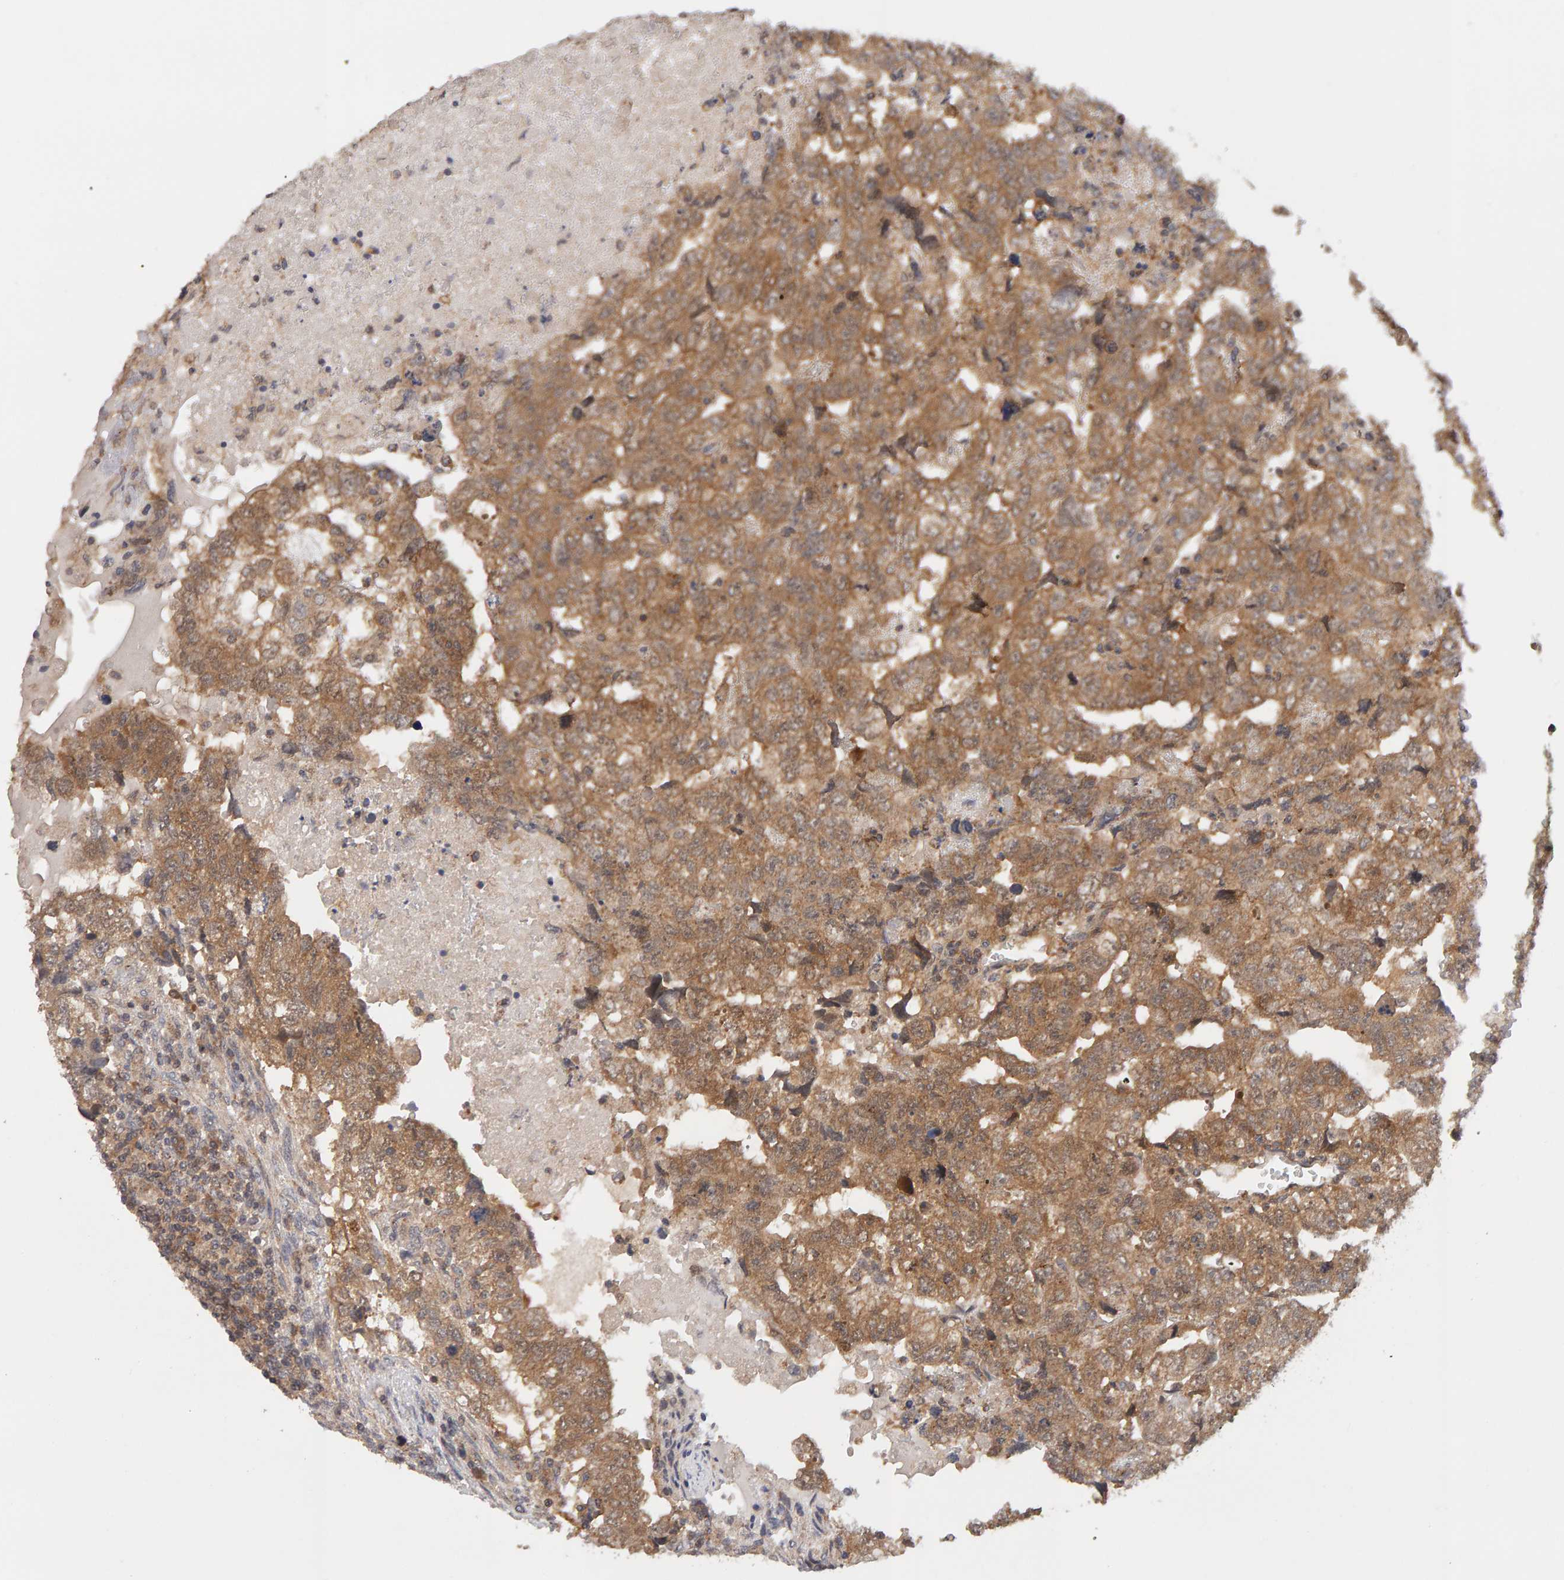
{"staining": {"intensity": "moderate", "quantity": ">75%", "location": "cytoplasmic/membranous"}, "tissue": "testis cancer", "cell_type": "Tumor cells", "image_type": "cancer", "snomed": [{"axis": "morphology", "description": "Carcinoma, Embryonal, NOS"}, {"axis": "topography", "description": "Testis"}], "caption": "Immunohistochemistry of embryonal carcinoma (testis) demonstrates medium levels of moderate cytoplasmic/membranous staining in approximately >75% of tumor cells. The protein of interest is stained brown, and the nuclei are stained in blue (DAB IHC with brightfield microscopy, high magnification).", "gene": "DNAJC7", "patient": {"sex": "male", "age": 36}}